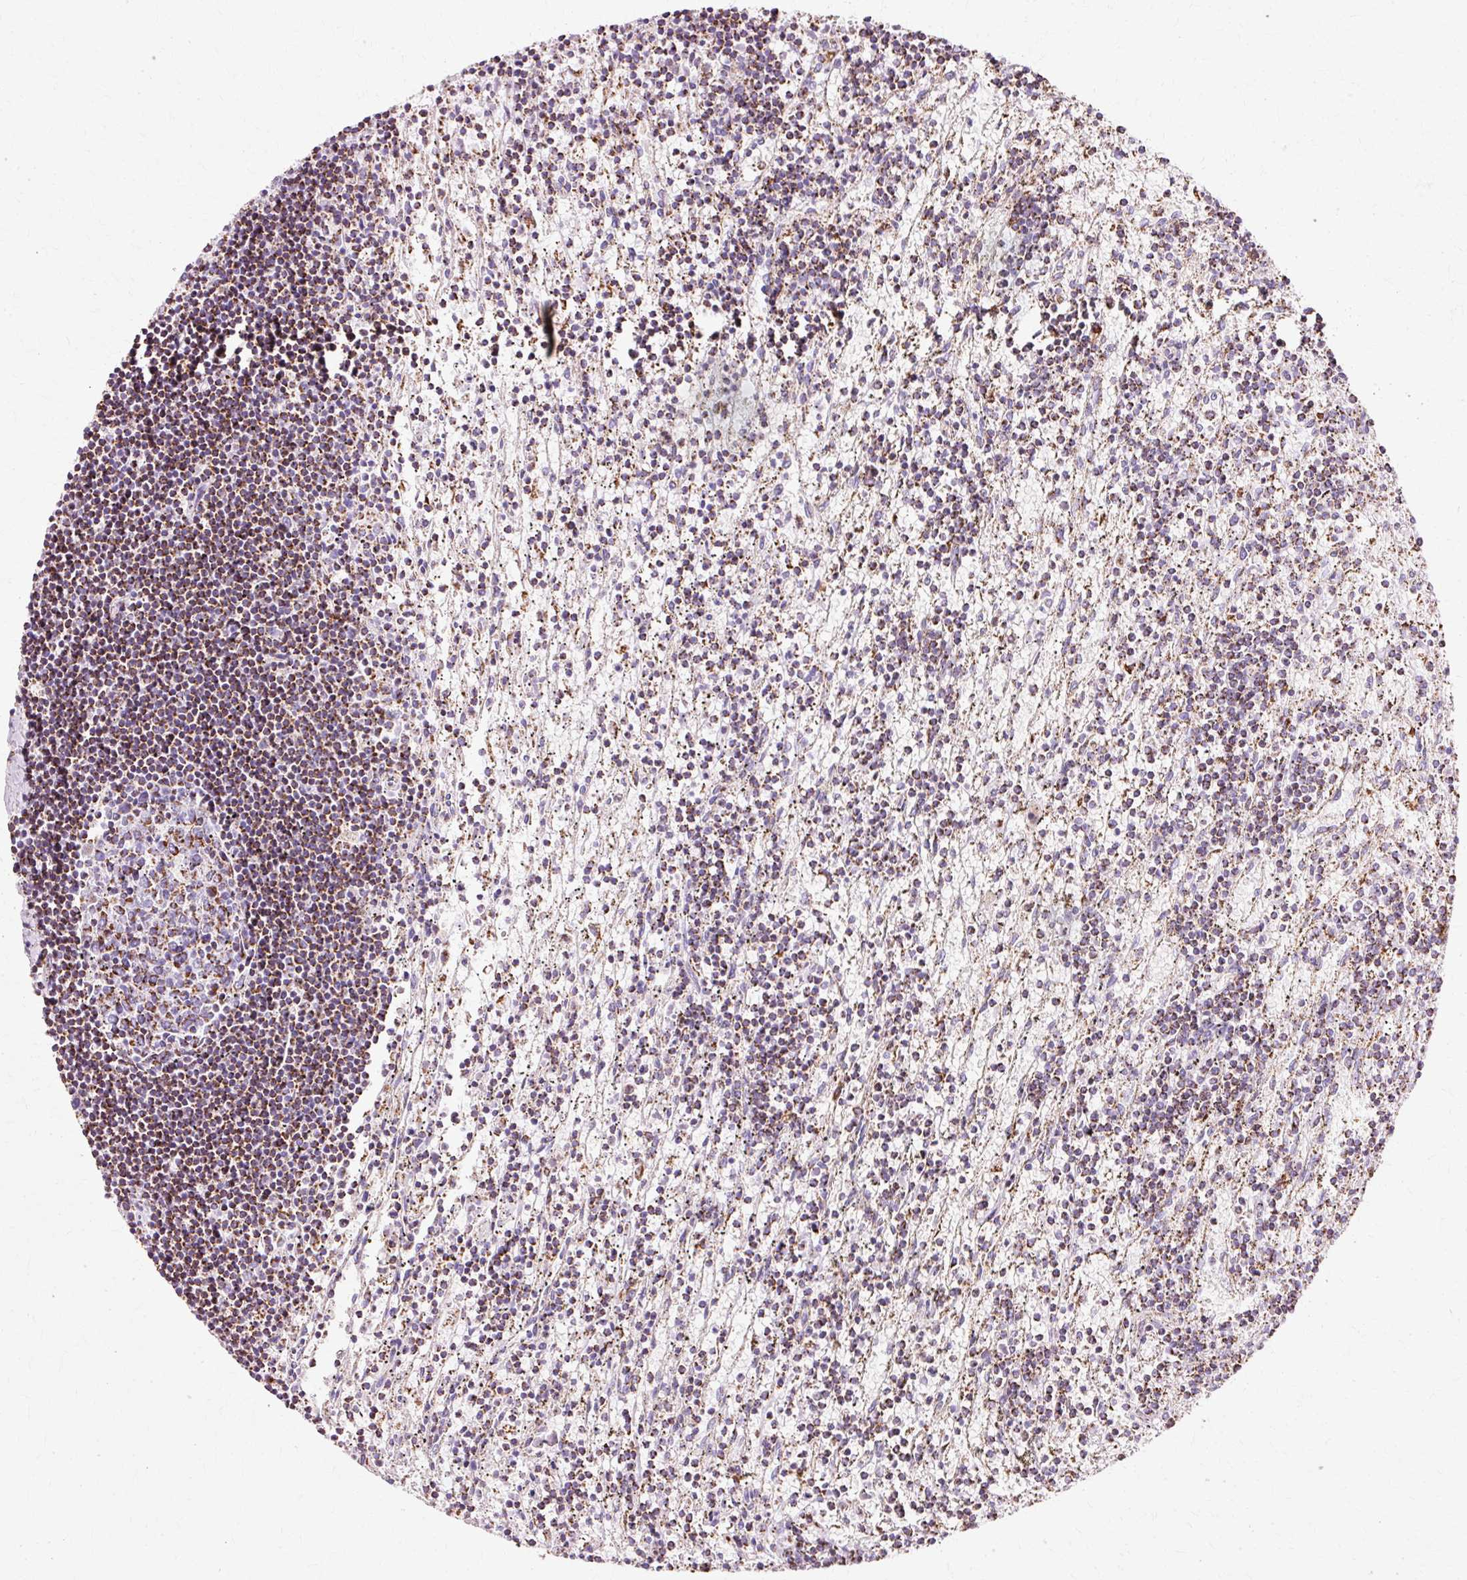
{"staining": {"intensity": "moderate", "quantity": "<25%", "location": "cytoplasmic/membranous"}, "tissue": "lymphoma", "cell_type": "Tumor cells", "image_type": "cancer", "snomed": [{"axis": "morphology", "description": "Malignant lymphoma, non-Hodgkin's type, Low grade"}, {"axis": "topography", "description": "Spleen"}], "caption": "The image reveals staining of lymphoma, revealing moderate cytoplasmic/membranous protein positivity (brown color) within tumor cells.", "gene": "ATP5PO", "patient": {"sex": "male", "age": 76}}